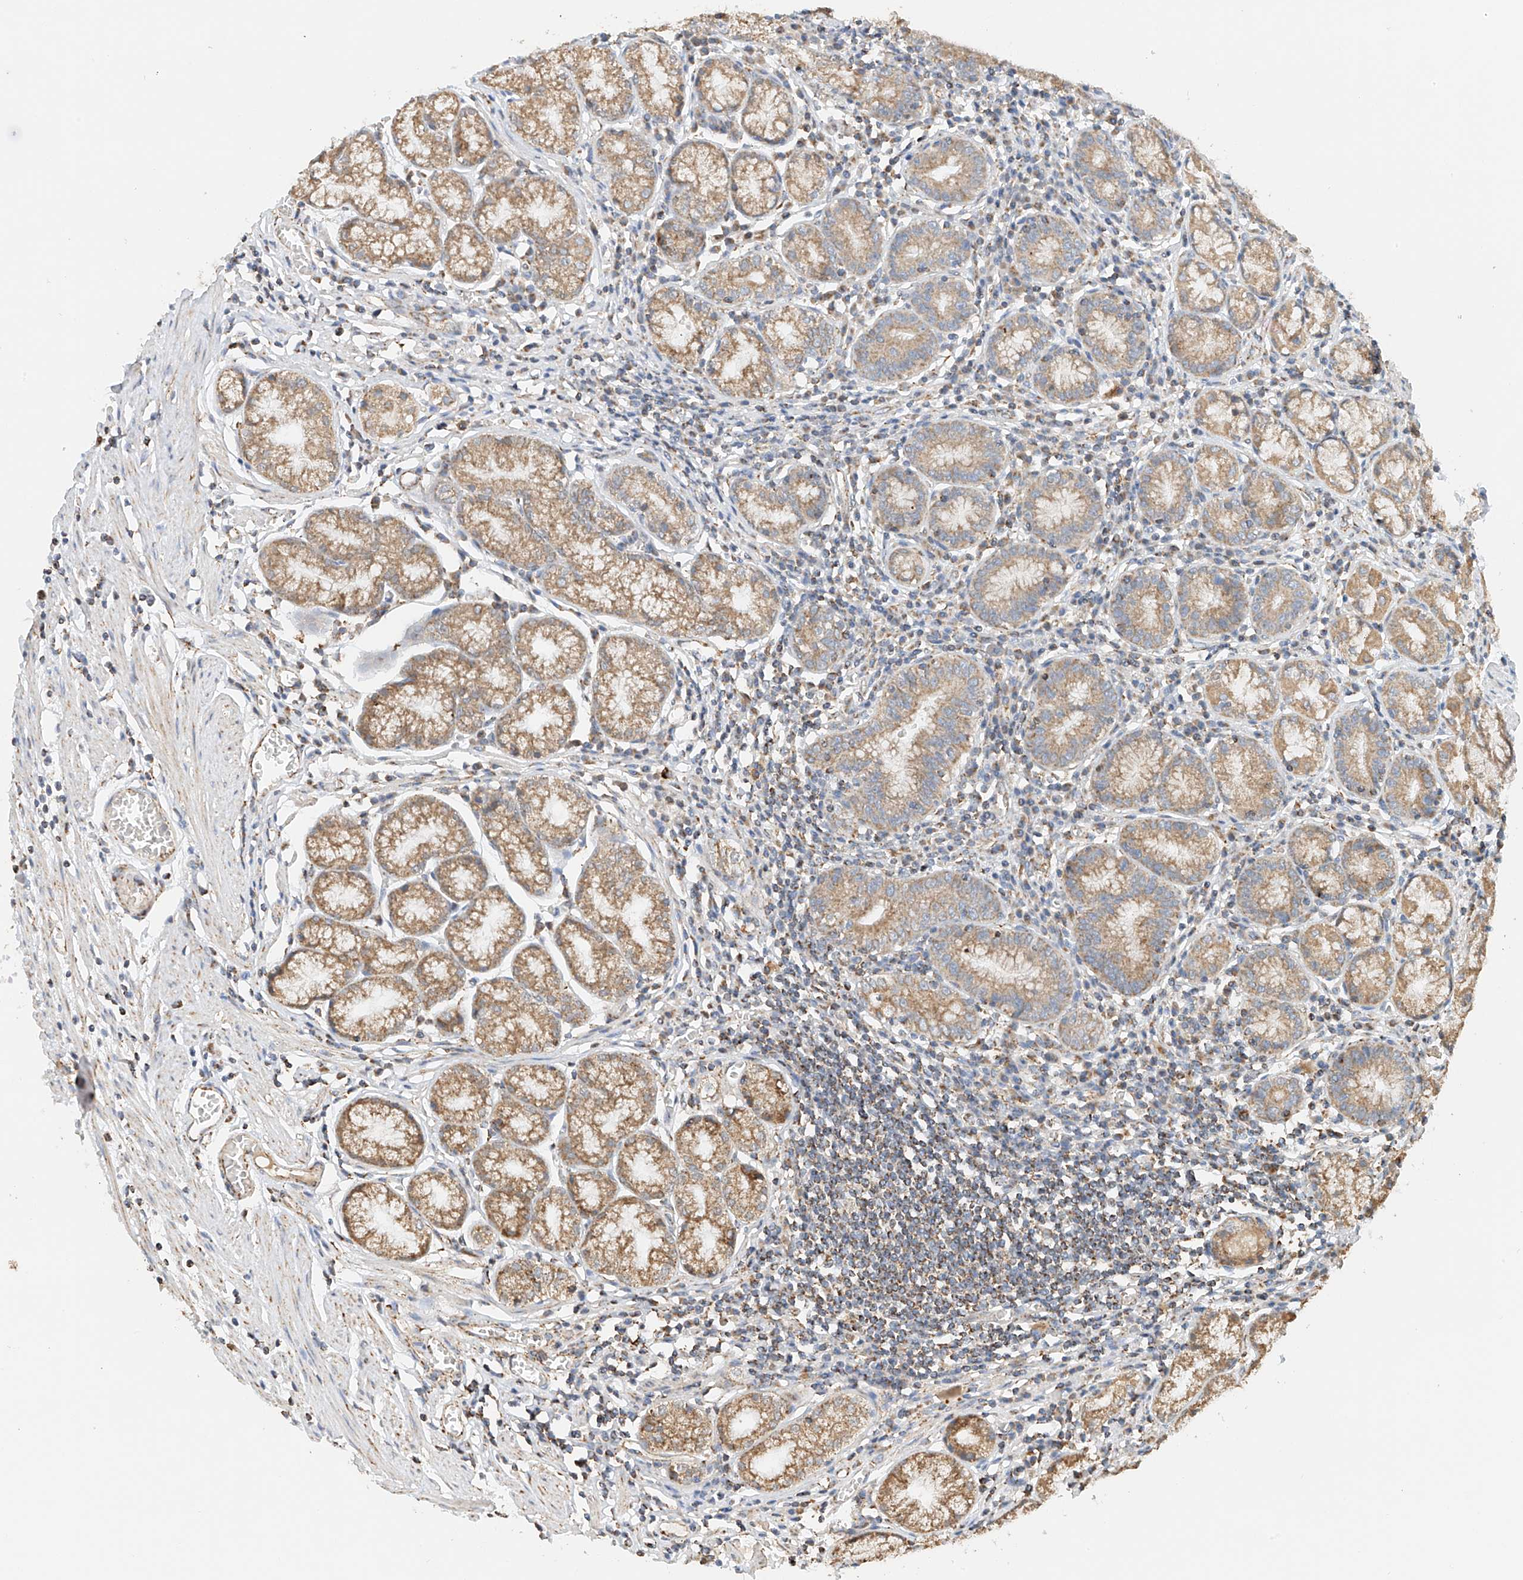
{"staining": {"intensity": "moderate", "quantity": ">75%", "location": "cytoplasmic/membranous"}, "tissue": "stomach", "cell_type": "Glandular cells", "image_type": "normal", "snomed": [{"axis": "morphology", "description": "Normal tissue, NOS"}, {"axis": "topography", "description": "Stomach"}], "caption": "Unremarkable stomach reveals moderate cytoplasmic/membranous positivity in about >75% of glandular cells.", "gene": "YIPF7", "patient": {"sex": "male", "age": 55}}